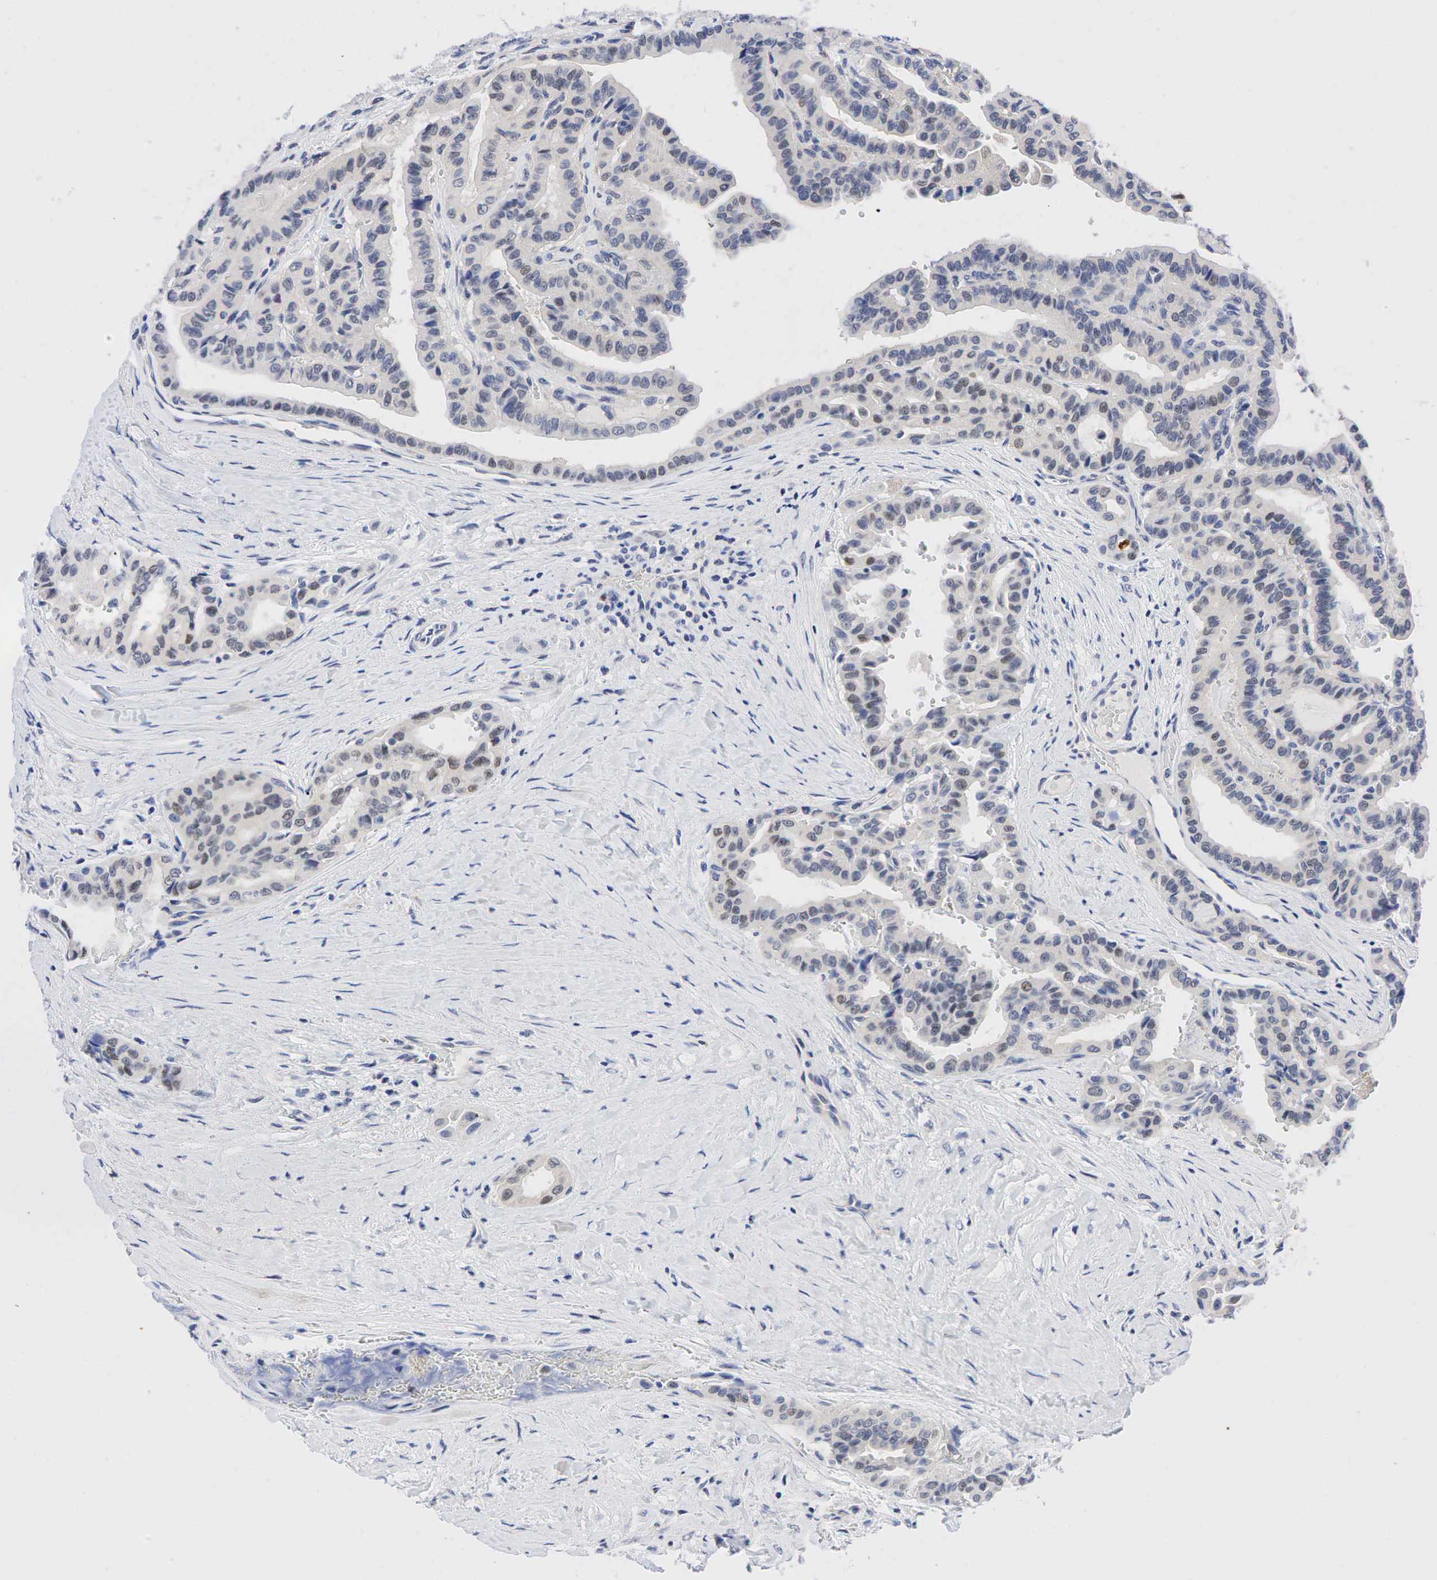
{"staining": {"intensity": "weak", "quantity": "<25%", "location": "cytoplasmic/membranous,nuclear"}, "tissue": "thyroid cancer", "cell_type": "Tumor cells", "image_type": "cancer", "snomed": [{"axis": "morphology", "description": "Papillary adenocarcinoma, NOS"}, {"axis": "topography", "description": "Thyroid gland"}], "caption": "A photomicrograph of human thyroid cancer (papillary adenocarcinoma) is negative for staining in tumor cells.", "gene": "PGR", "patient": {"sex": "male", "age": 87}}